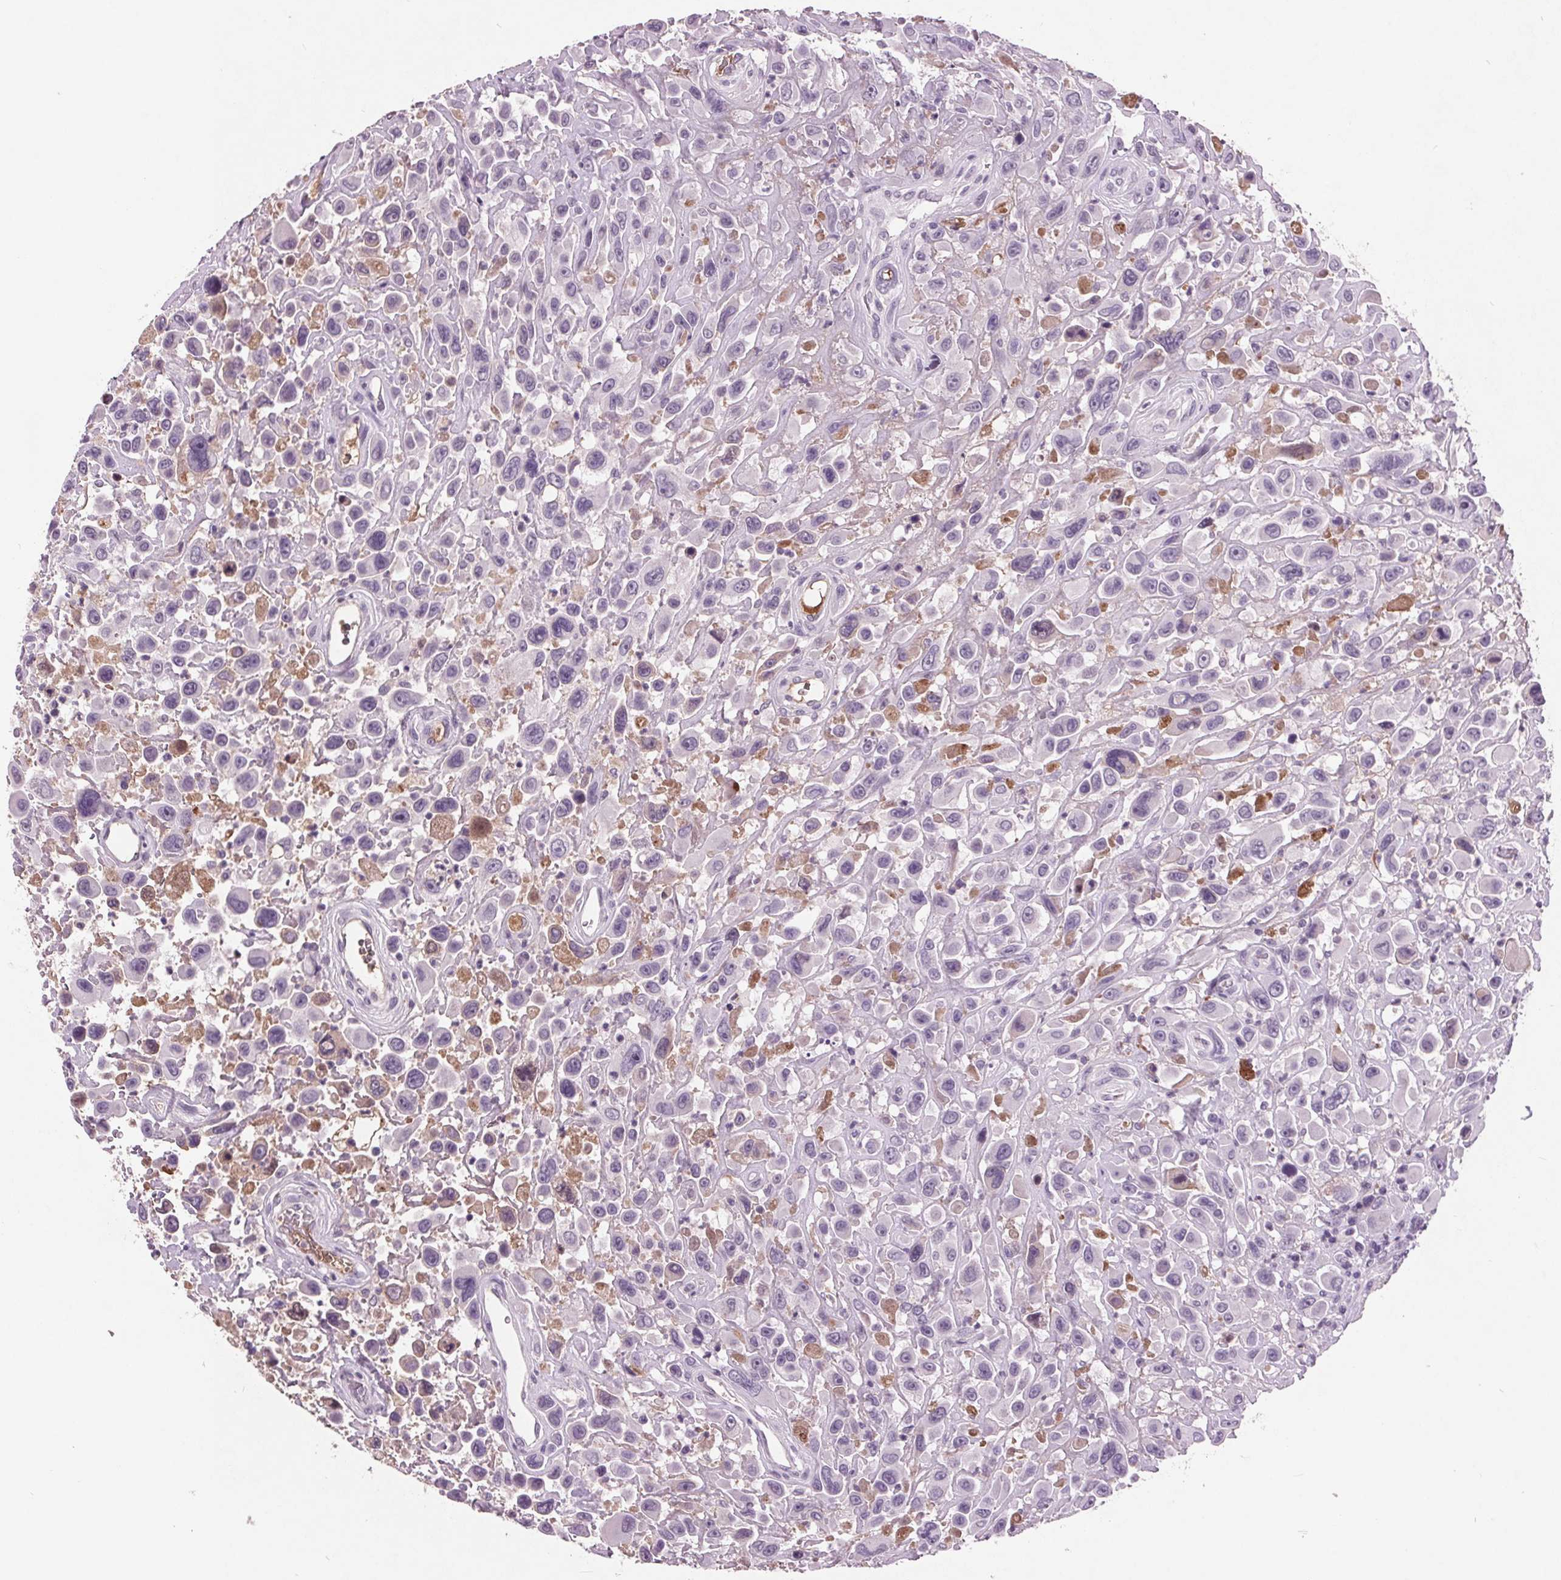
{"staining": {"intensity": "negative", "quantity": "none", "location": "none"}, "tissue": "urothelial cancer", "cell_type": "Tumor cells", "image_type": "cancer", "snomed": [{"axis": "morphology", "description": "Urothelial carcinoma, High grade"}, {"axis": "topography", "description": "Urinary bladder"}], "caption": "Urothelial cancer was stained to show a protein in brown. There is no significant positivity in tumor cells. Nuclei are stained in blue.", "gene": "C6", "patient": {"sex": "male", "age": 53}}